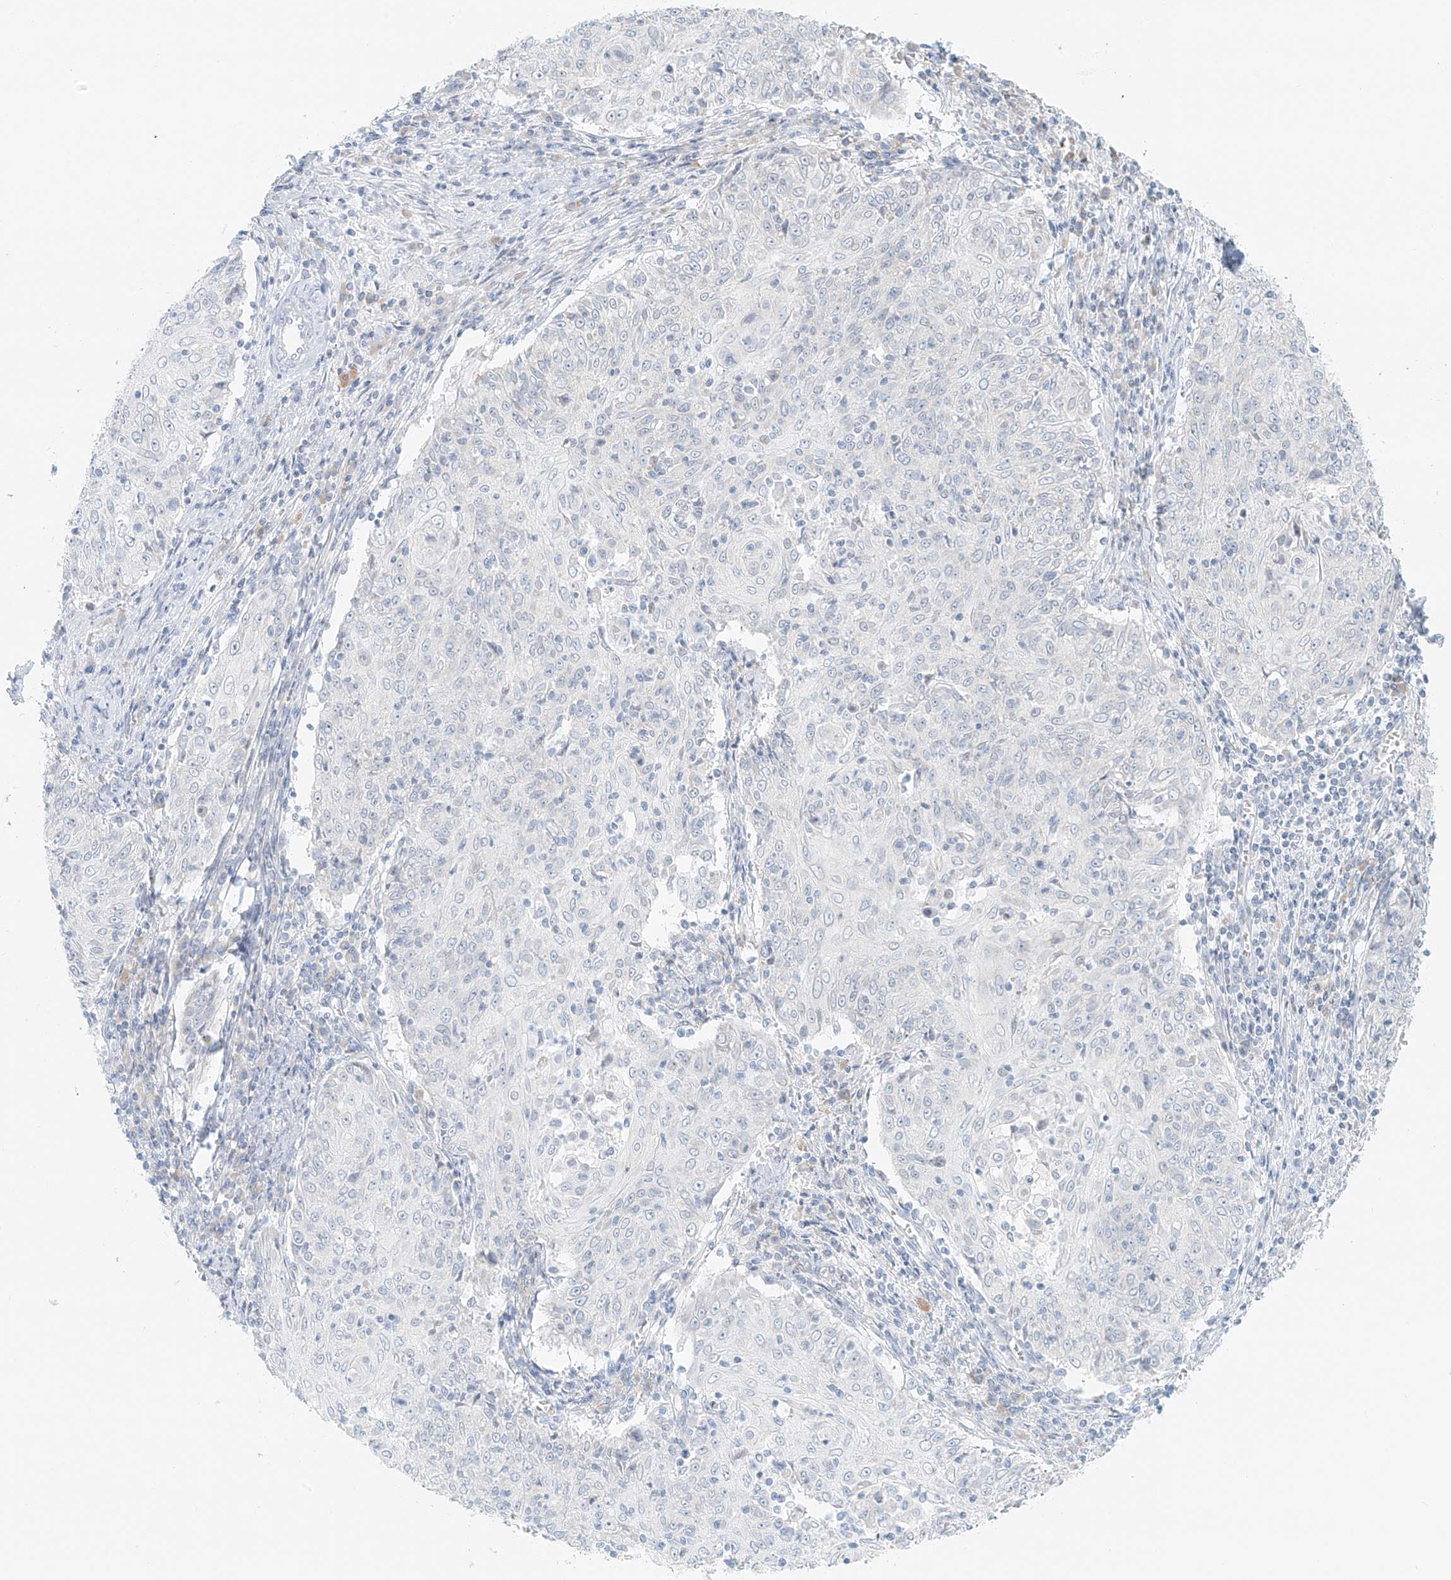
{"staining": {"intensity": "negative", "quantity": "none", "location": "none"}, "tissue": "cervical cancer", "cell_type": "Tumor cells", "image_type": "cancer", "snomed": [{"axis": "morphology", "description": "Squamous cell carcinoma, NOS"}, {"axis": "topography", "description": "Cervix"}], "caption": "This is a photomicrograph of IHC staining of cervical cancer, which shows no expression in tumor cells.", "gene": "UST", "patient": {"sex": "female", "age": 48}}